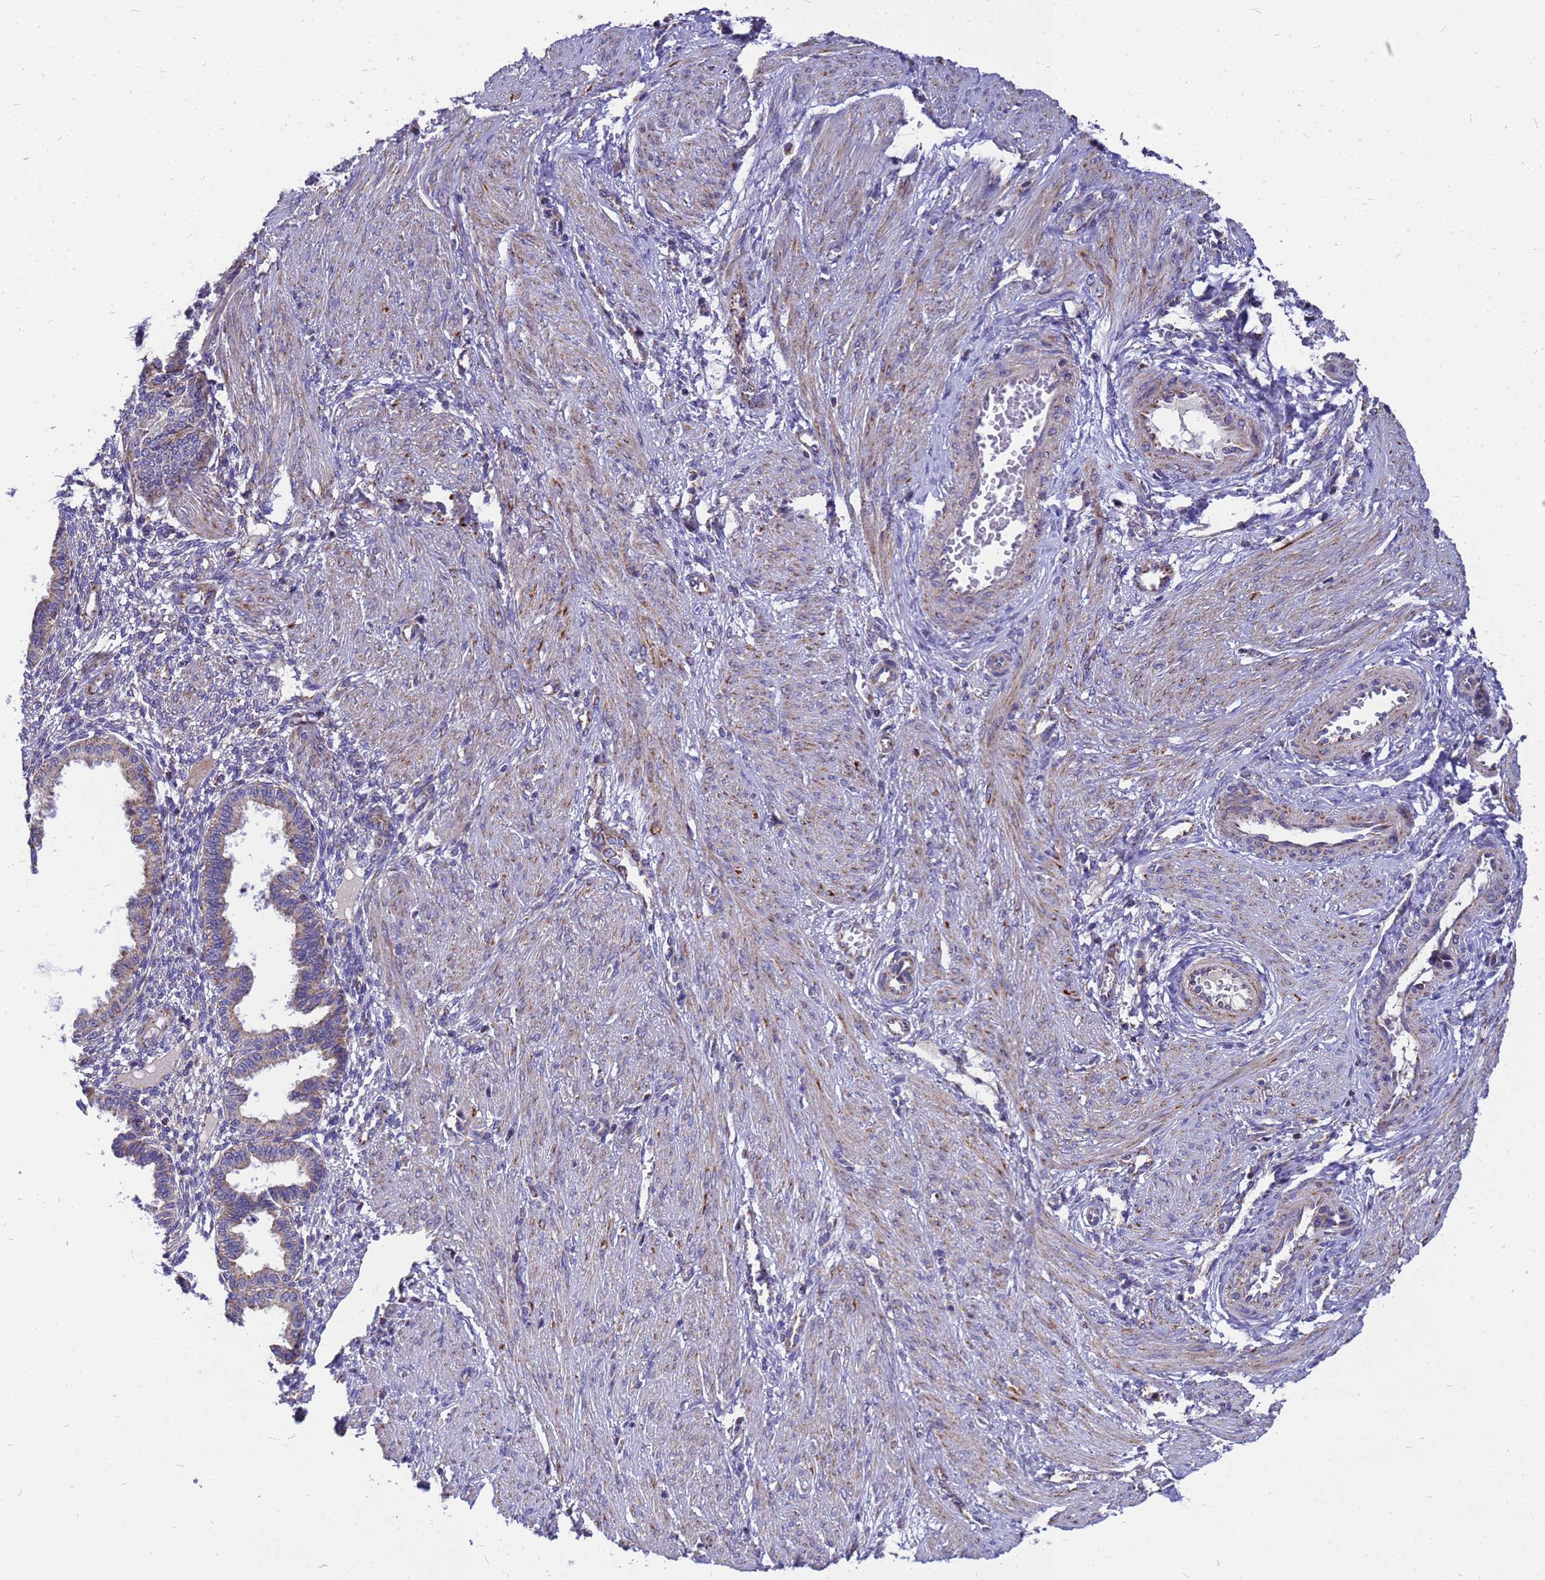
{"staining": {"intensity": "negative", "quantity": "none", "location": "none"}, "tissue": "endometrium", "cell_type": "Cells in endometrial stroma", "image_type": "normal", "snomed": [{"axis": "morphology", "description": "Normal tissue, NOS"}, {"axis": "topography", "description": "Endometrium"}], "caption": "This histopathology image is of normal endometrium stained with IHC to label a protein in brown with the nuclei are counter-stained blue. There is no positivity in cells in endometrial stroma.", "gene": "CMC4", "patient": {"sex": "female", "age": 33}}